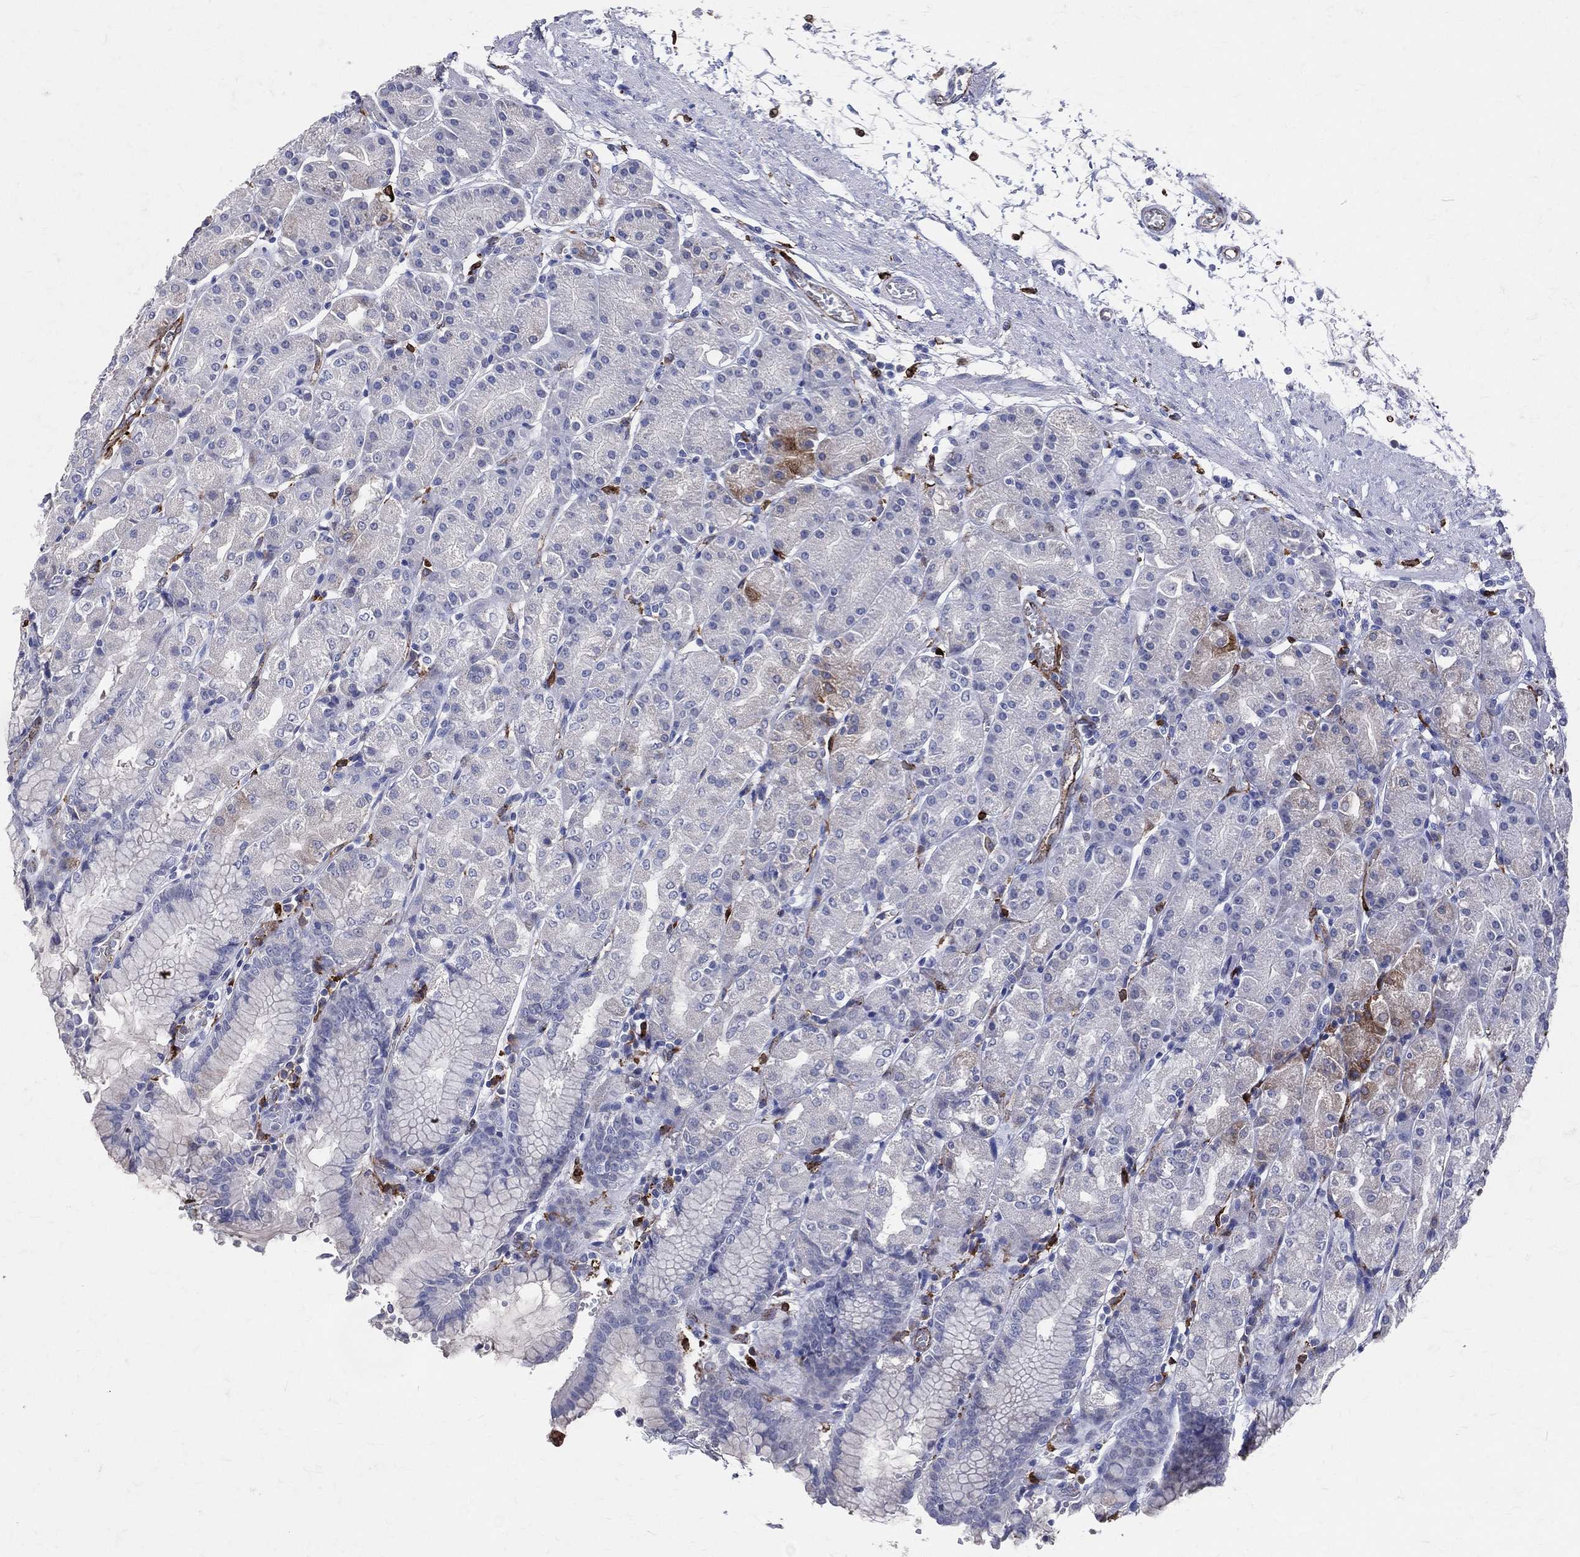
{"staining": {"intensity": "negative", "quantity": "none", "location": "none"}, "tissue": "stomach", "cell_type": "Glandular cells", "image_type": "normal", "snomed": [{"axis": "morphology", "description": "Normal tissue, NOS"}, {"axis": "morphology", "description": "Adenocarcinoma, NOS"}, {"axis": "topography", "description": "Stomach"}], "caption": "An immunohistochemistry photomicrograph of benign stomach is shown. There is no staining in glandular cells of stomach.", "gene": "CD74", "patient": {"sex": "female", "age": 81}}